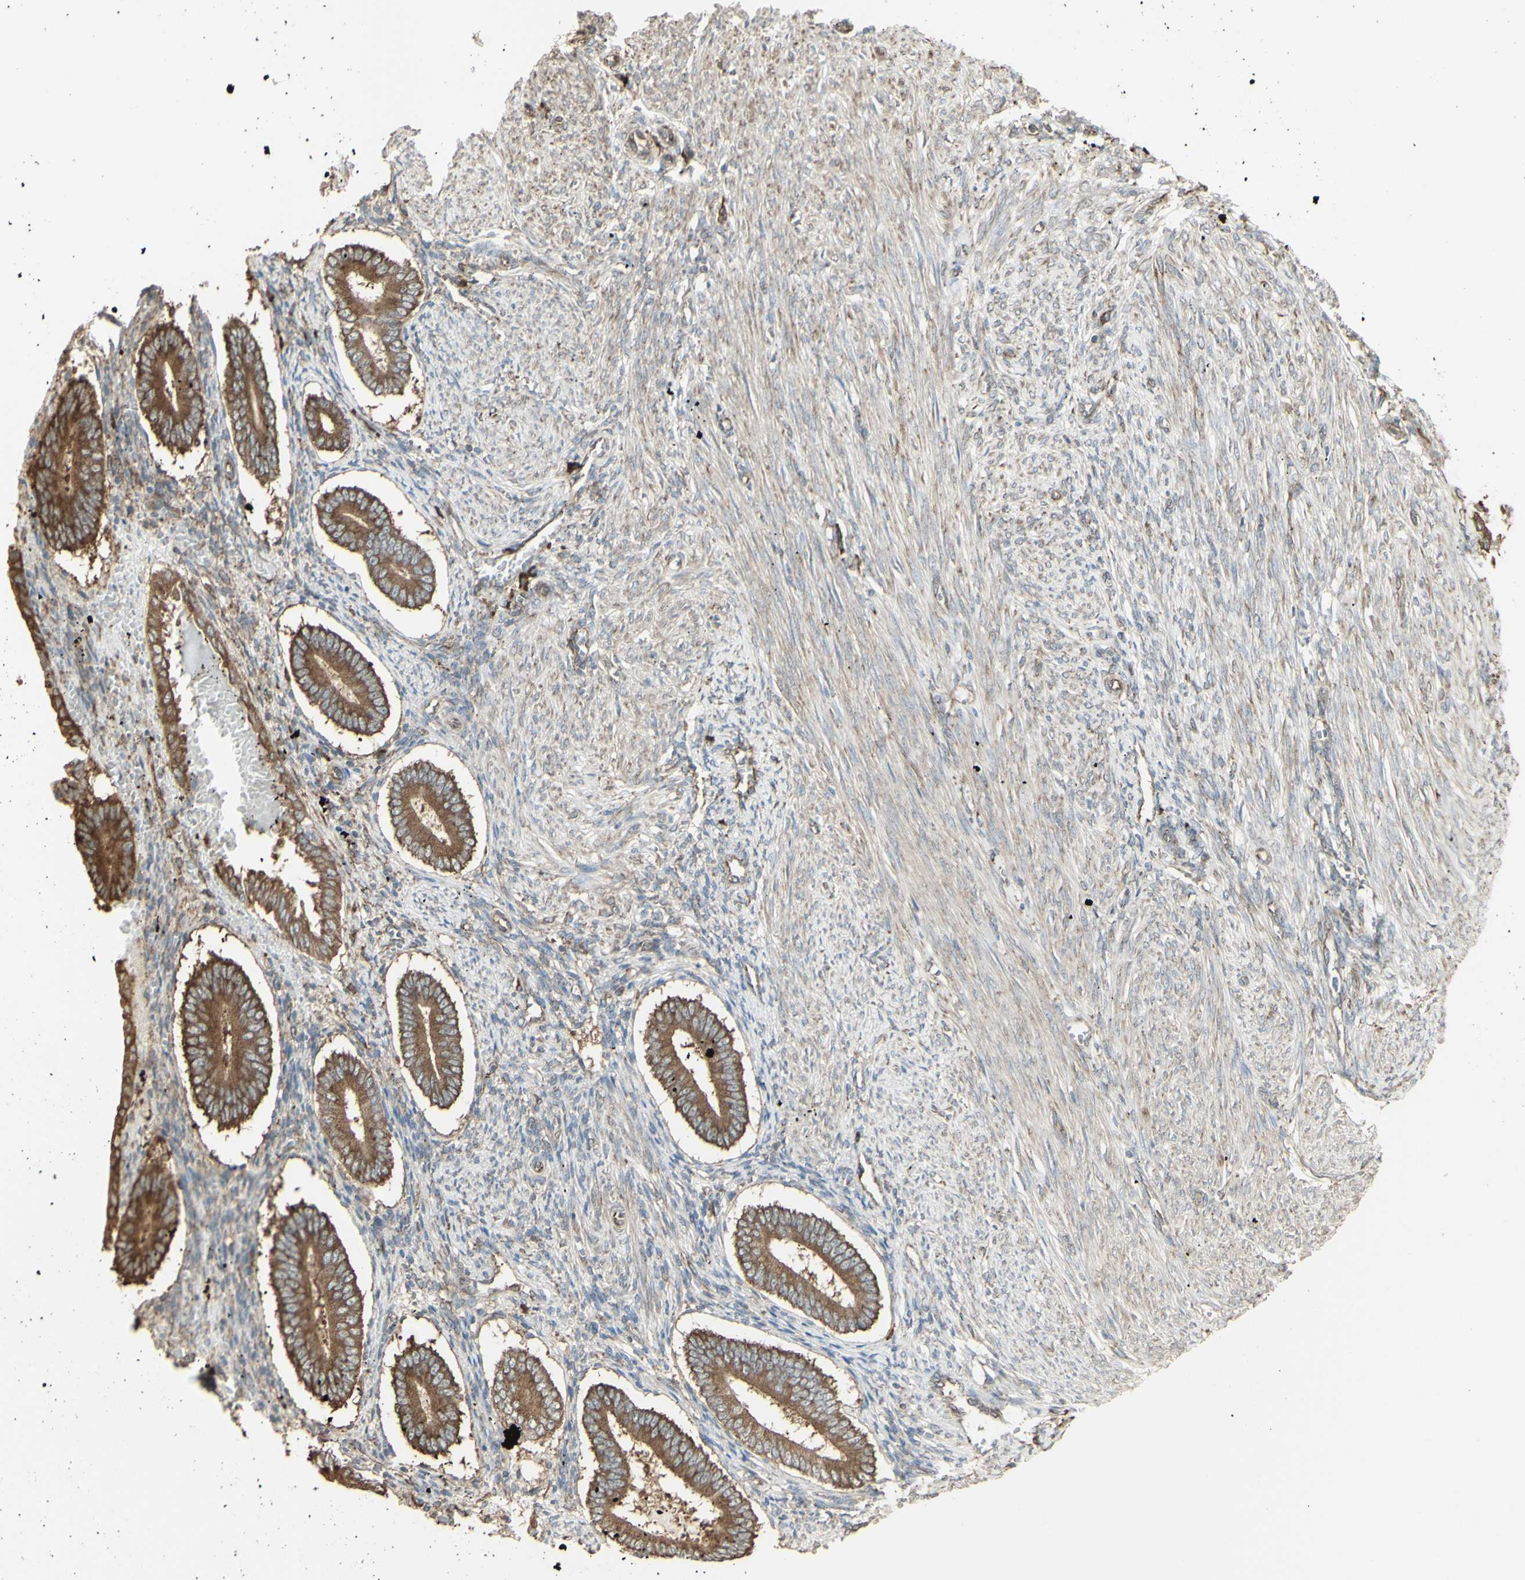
{"staining": {"intensity": "negative", "quantity": "none", "location": "none"}, "tissue": "endometrium", "cell_type": "Cells in endometrial stroma", "image_type": "normal", "snomed": [{"axis": "morphology", "description": "Normal tissue, NOS"}, {"axis": "topography", "description": "Endometrium"}], "caption": "Immunohistochemistry (IHC) histopathology image of unremarkable endometrium: endometrium stained with DAB exhibits no significant protein positivity in cells in endometrial stroma.", "gene": "EEF1B2", "patient": {"sex": "female", "age": 42}}